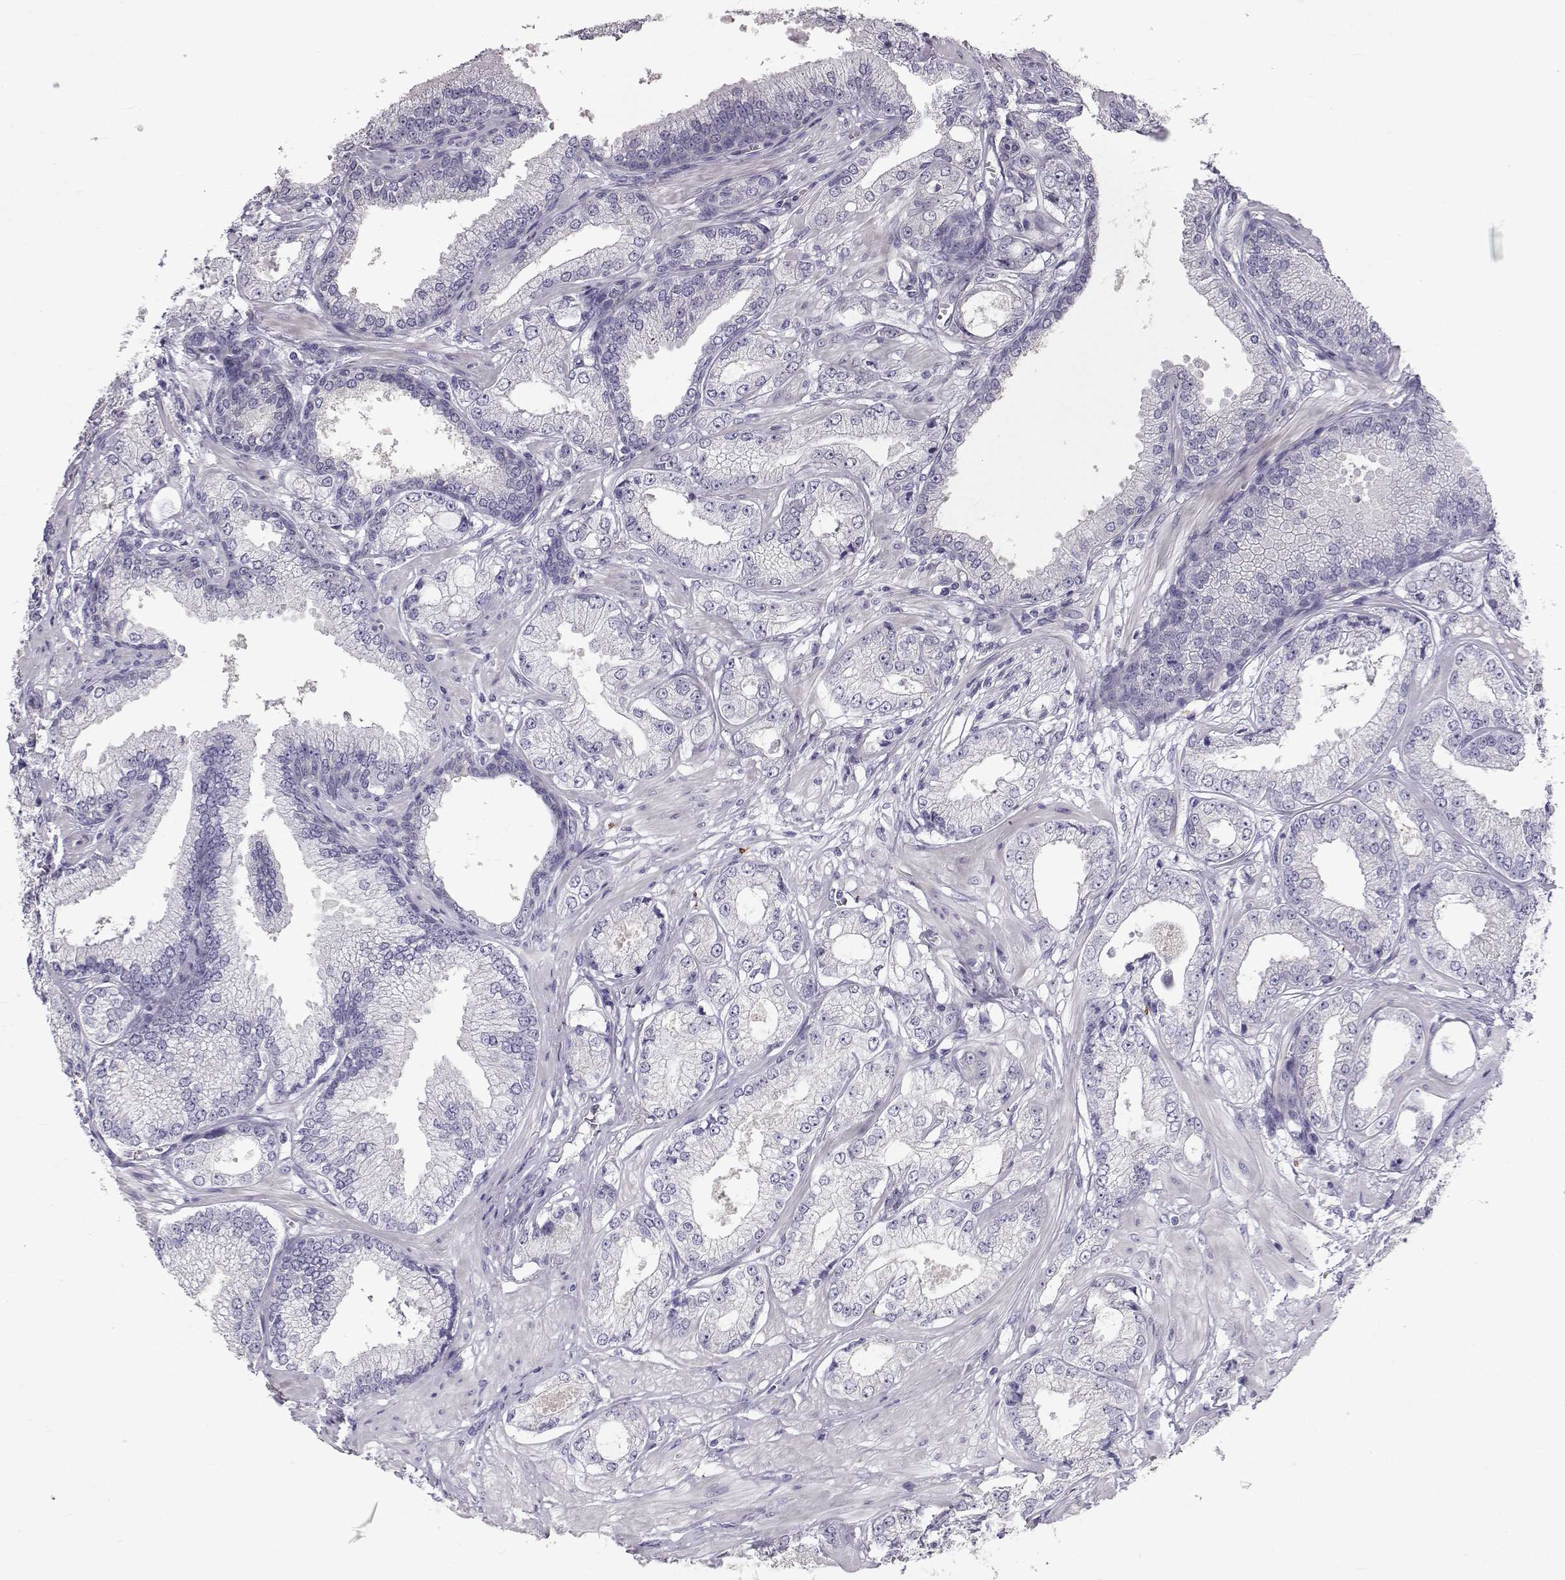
{"staining": {"intensity": "negative", "quantity": "none", "location": "none"}, "tissue": "prostate cancer", "cell_type": "Tumor cells", "image_type": "cancer", "snomed": [{"axis": "morphology", "description": "Adenocarcinoma, NOS"}, {"axis": "topography", "description": "Prostate"}], "caption": "Tumor cells show no significant protein staining in prostate adenocarcinoma.", "gene": "RD3", "patient": {"sex": "male", "age": 64}}